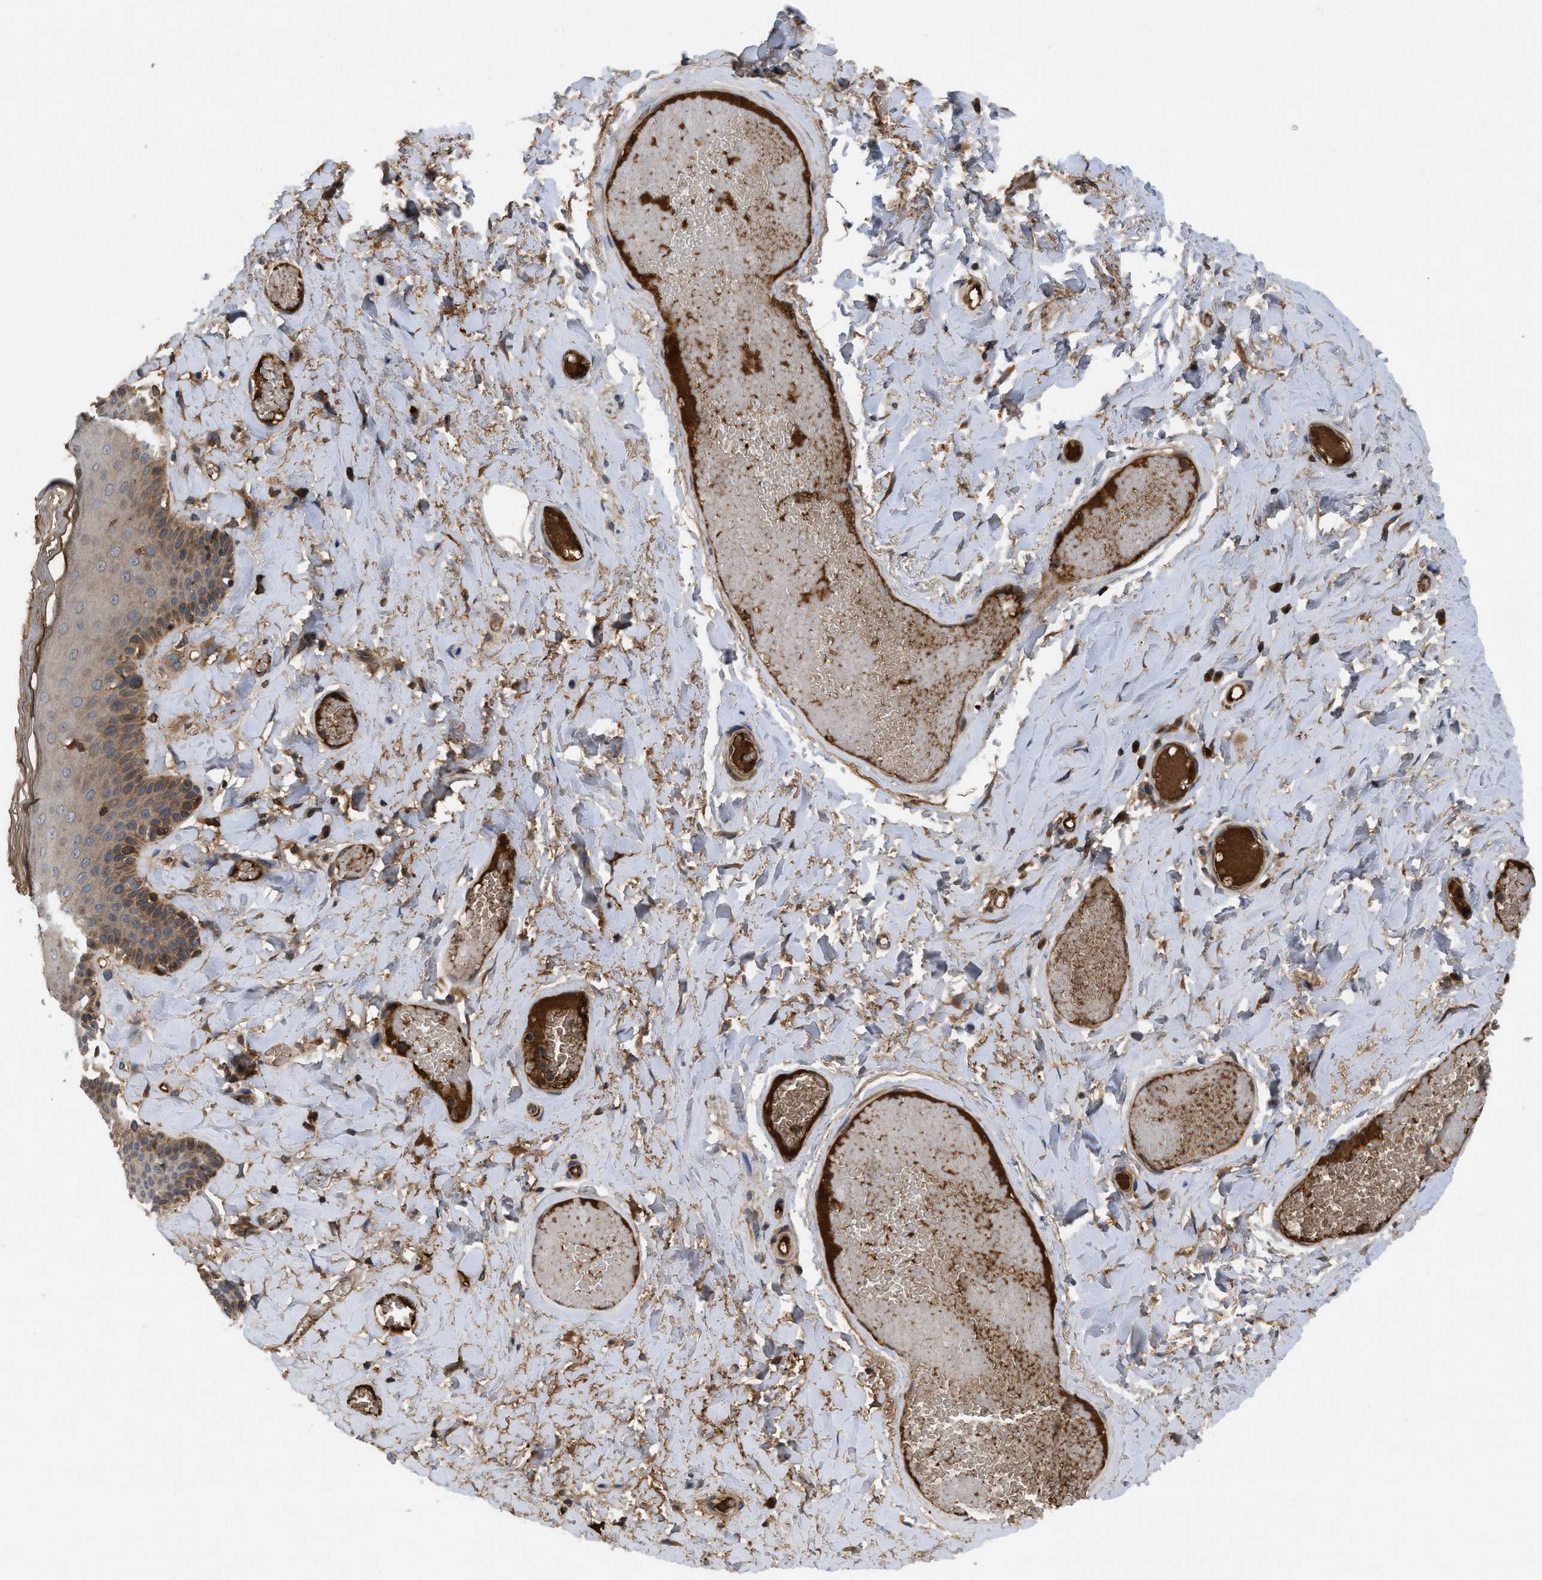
{"staining": {"intensity": "moderate", "quantity": ">75%", "location": "cytoplasmic/membranous"}, "tissue": "skin", "cell_type": "Epidermal cells", "image_type": "normal", "snomed": [{"axis": "morphology", "description": "Normal tissue, NOS"}, {"axis": "topography", "description": "Anal"}], "caption": "A brown stain labels moderate cytoplasmic/membranous staining of a protein in epidermal cells of unremarkable skin.", "gene": "RAB2A", "patient": {"sex": "male", "age": 69}}